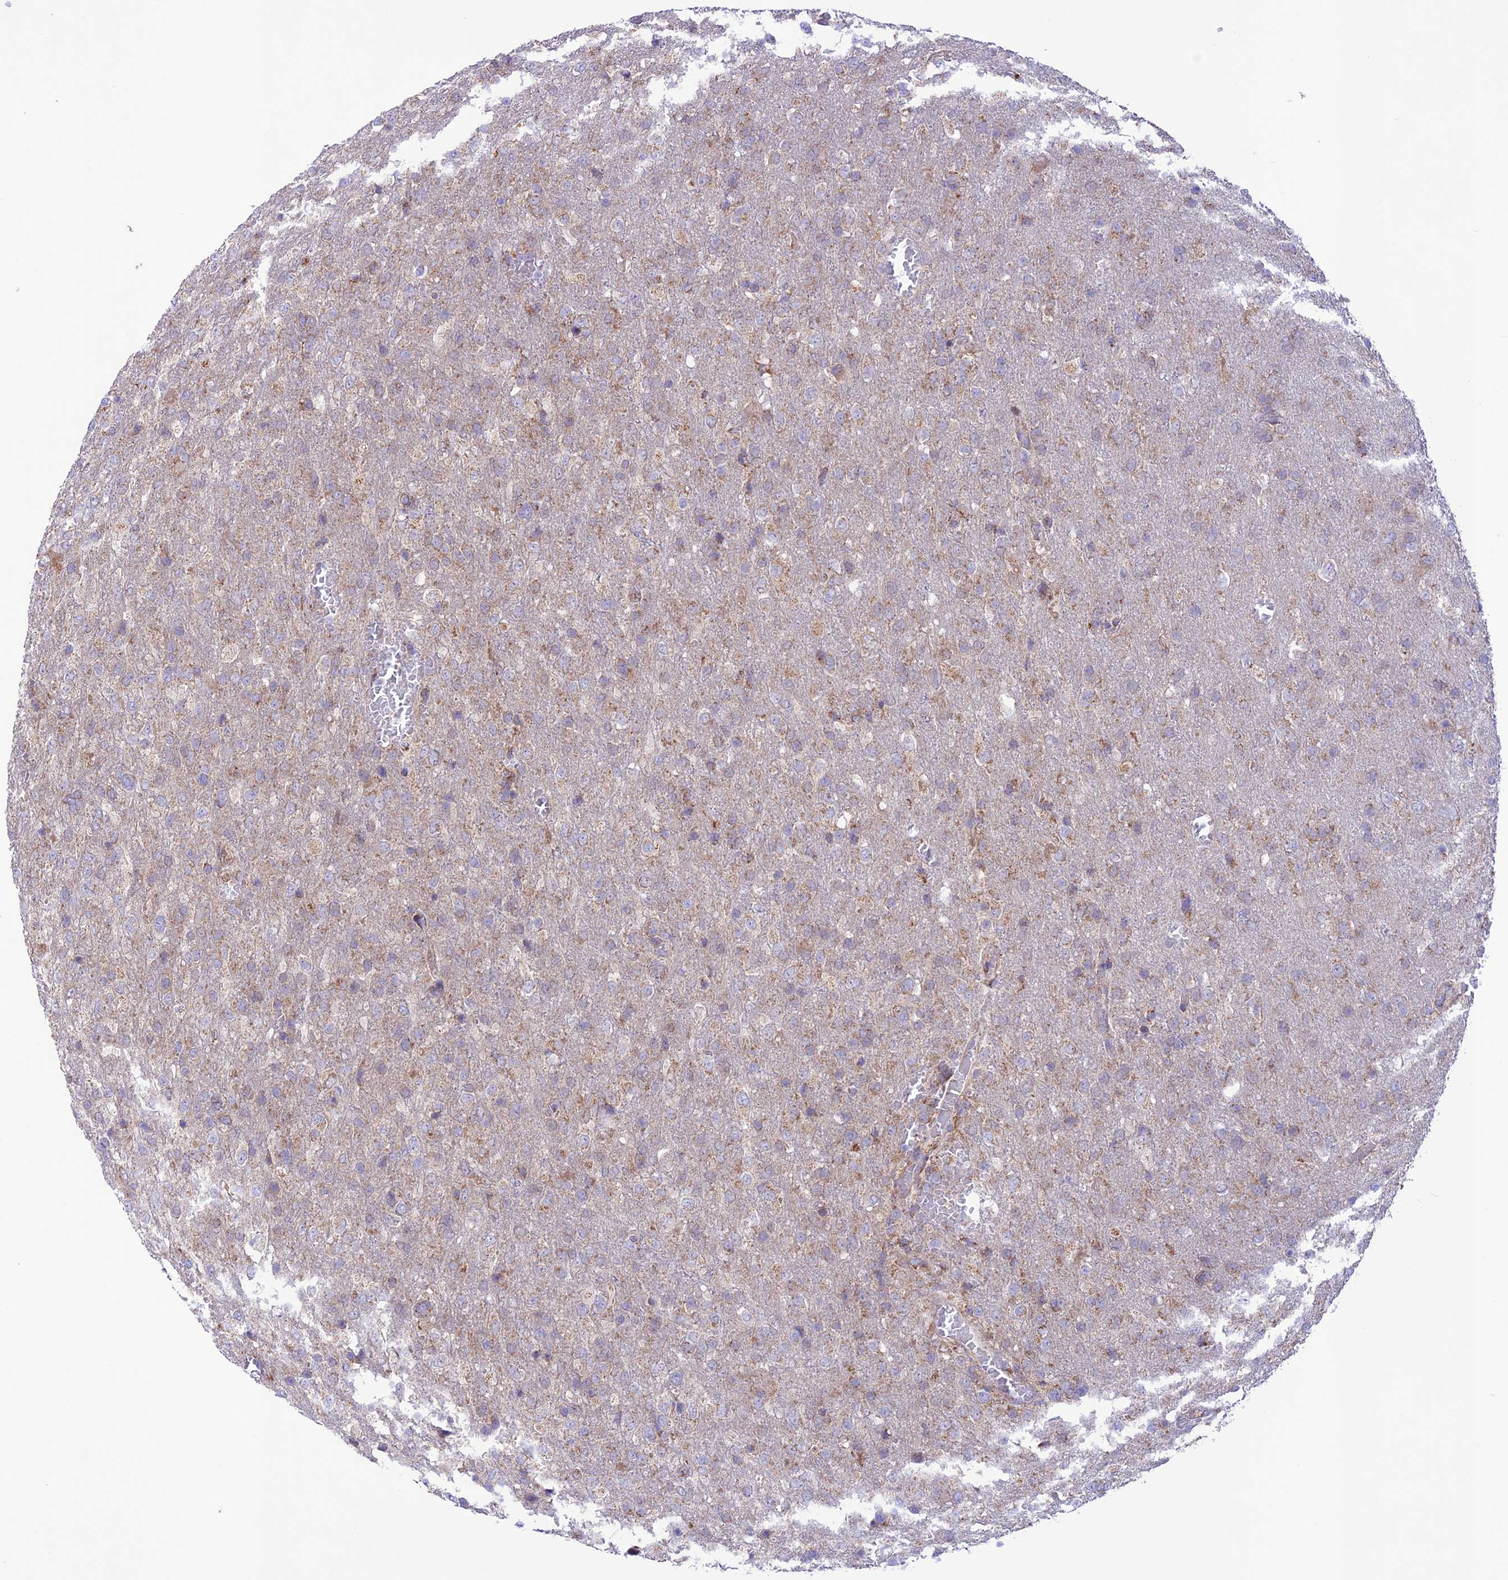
{"staining": {"intensity": "weak", "quantity": "<25%", "location": "cytoplasmic/membranous"}, "tissue": "glioma", "cell_type": "Tumor cells", "image_type": "cancer", "snomed": [{"axis": "morphology", "description": "Glioma, malignant, High grade"}, {"axis": "topography", "description": "Brain"}], "caption": "An immunohistochemistry (IHC) micrograph of glioma is shown. There is no staining in tumor cells of glioma. (Stains: DAB (3,3'-diaminobenzidine) IHC with hematoxylin counter stain, Microscopy: brightfield microscopy at high magnification).", "gene": "UAP1L1", "patient": {"sex": "female", "age": 74}}